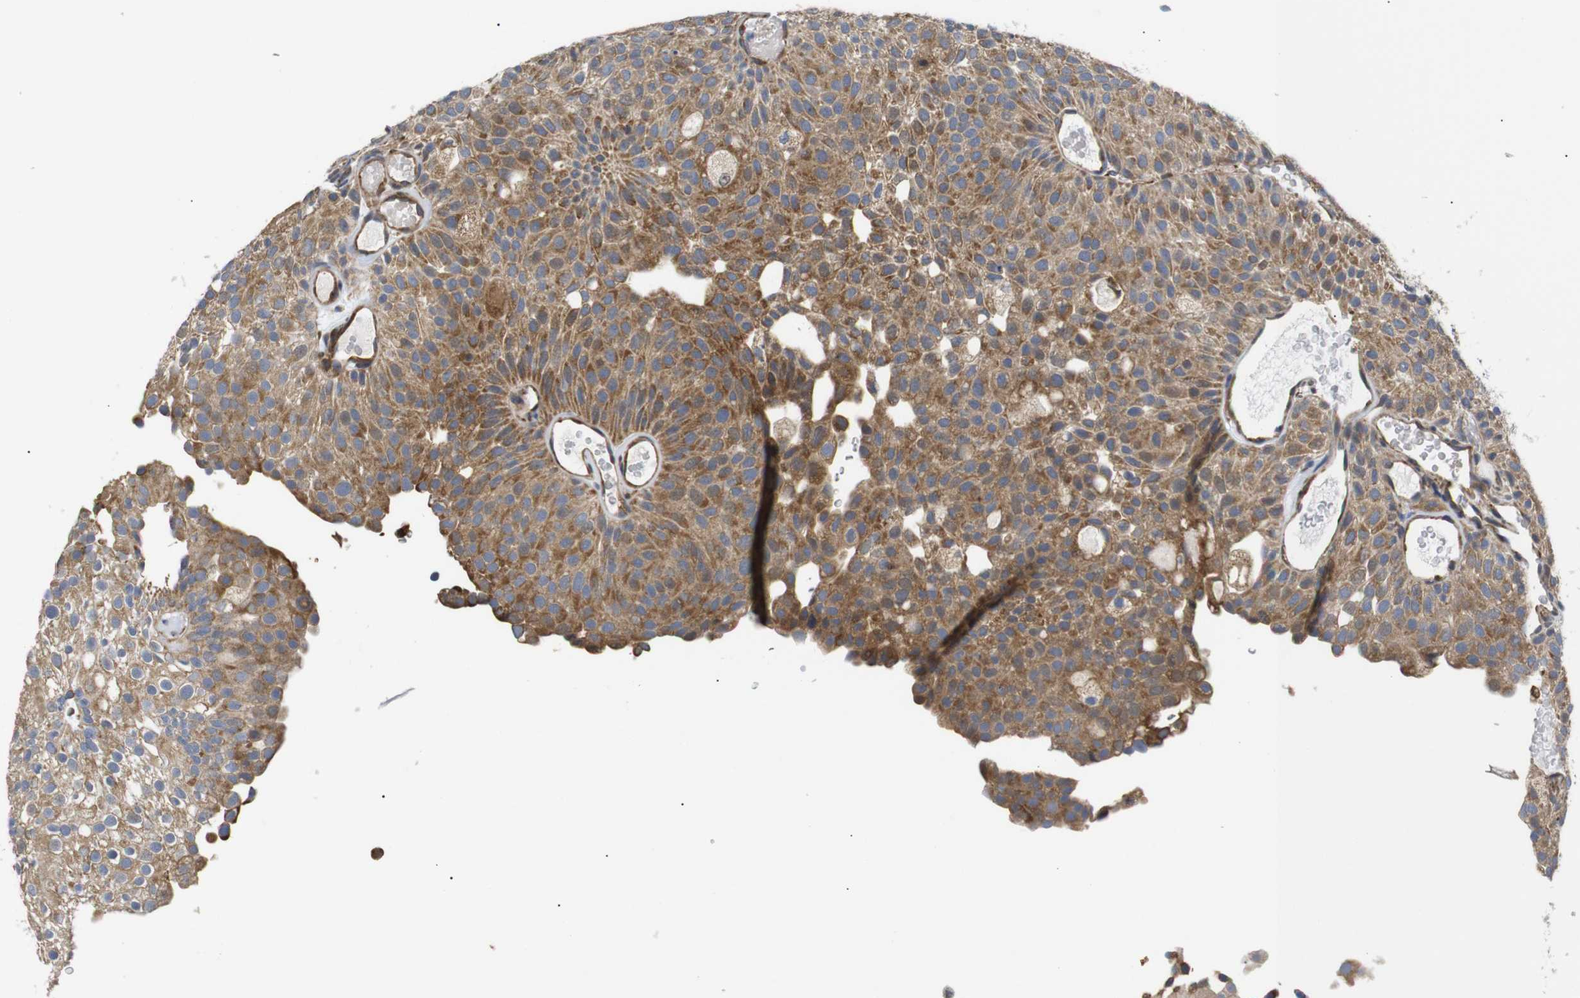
{"staining": {"intensity": "moderate", "quantity": ">75%", "location": "cytoplasmic/membranous"}, "tissue": "urothelial cancer", "cell_type": "Tumor cells", "image_type": "cancer", "snomed": [{"axis": "morphology", "description": "Urothelial carcinoma, Low grade"}, {"axis": "topography", "description": "Urinary bladder"}], "caption": "Protein expression analysis of urothelial carcinoma (low-grade) exhibits moderate cytoplasmic/membranous expression in about >75% of tumor cells.", "gene": "KANK4", "patient": {"sex": "male", "age": 78}}